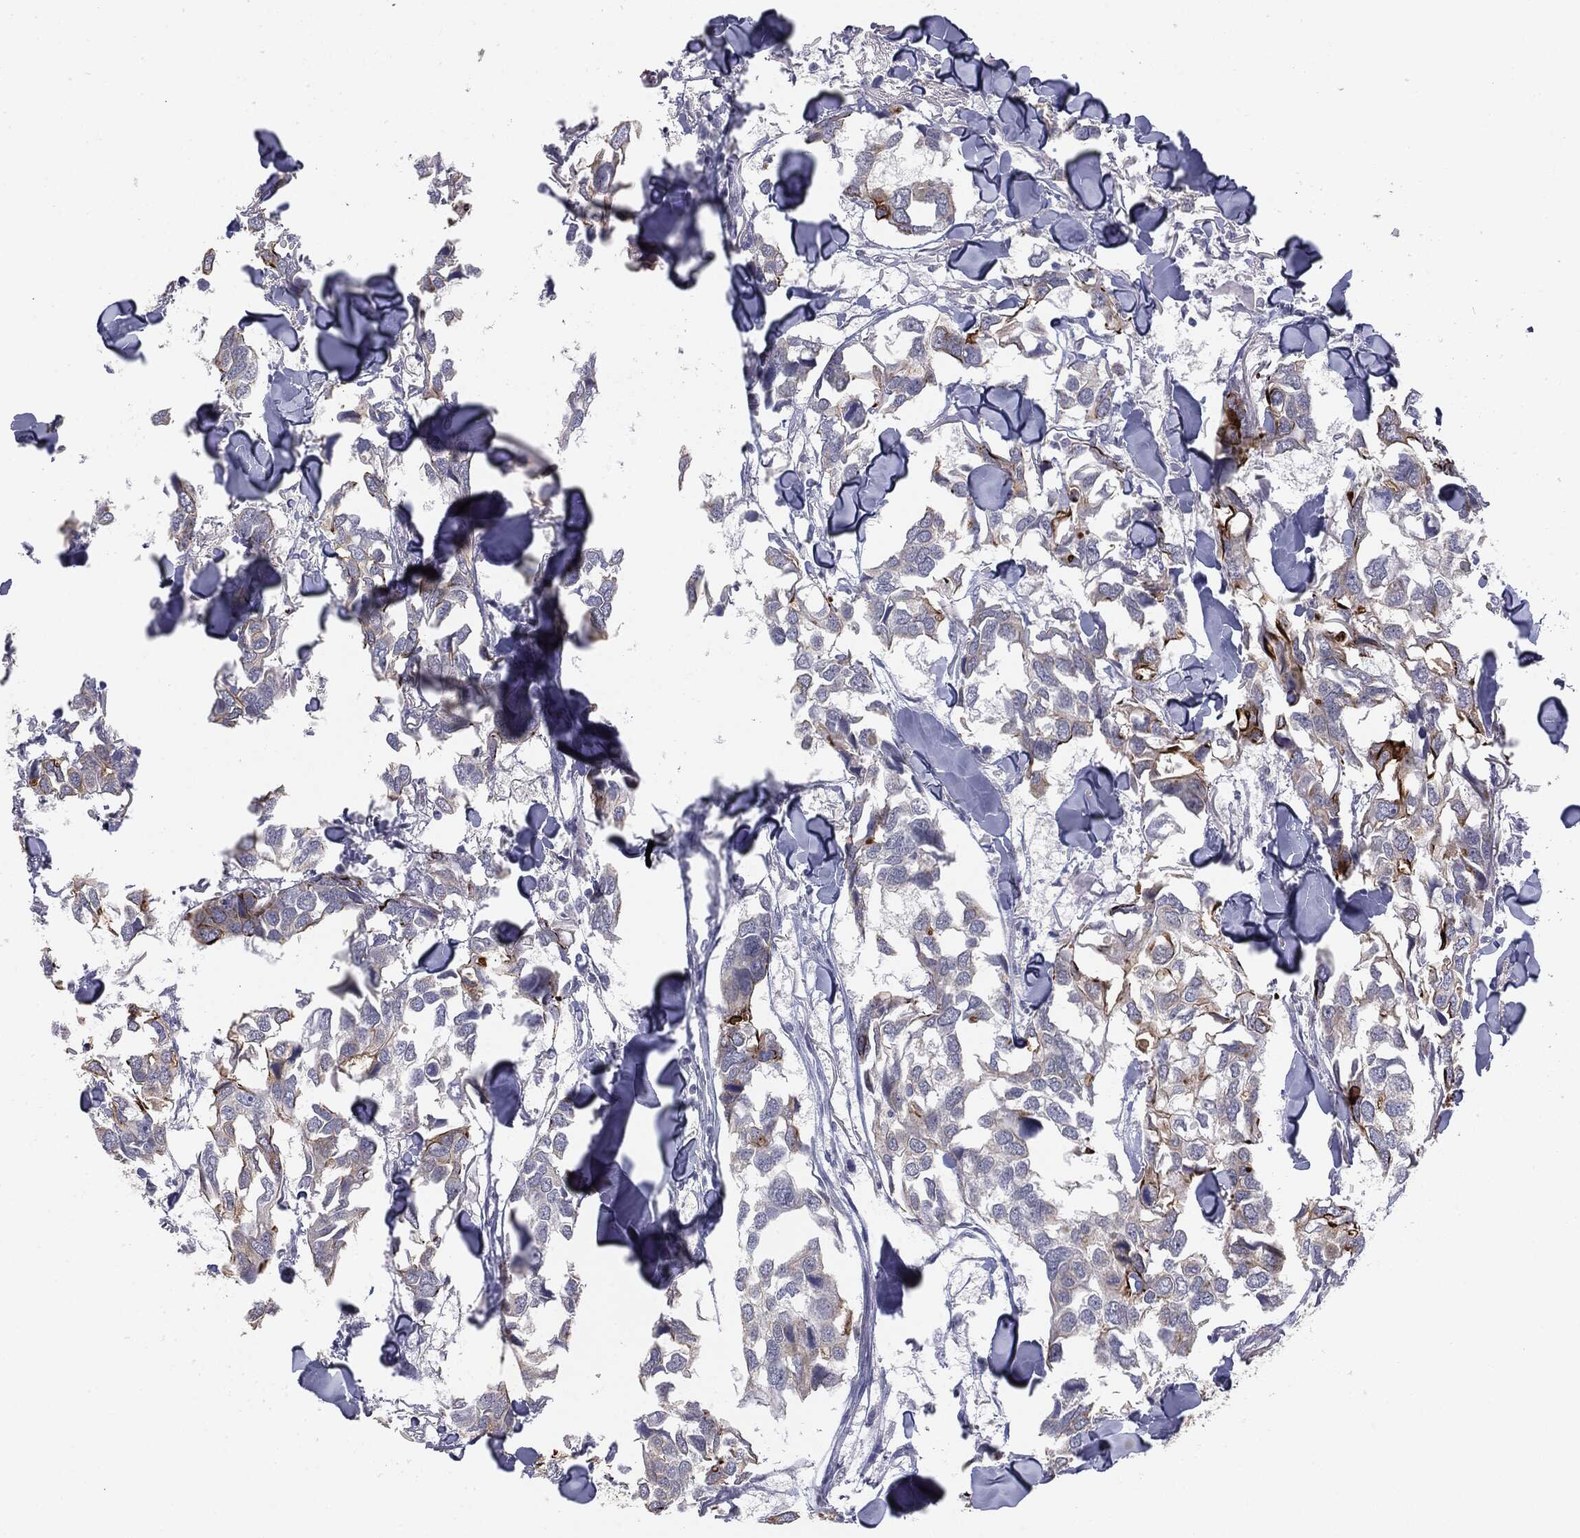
{"staining": {"intensity": "strong", "quantity": "<25%", "location": "cytoplasmic/membranous"}, "tissue": "breast cancer", "cell_type": "Tumor cells", "image_type": "cancer", "snomed": [{"axis": "morphology", "description": "Duct carcinoma"}, {"axis": "topography", "description": "Breast"}], "caption": "The image exhibits immunohistochemical staining of intraductal carcinoma (breast). There is strong cytoplasmic/membranous expression is present in about <25% of tumor cells.", "gene": "MUC1", "patient": {"sex": "female", "age": 83}}